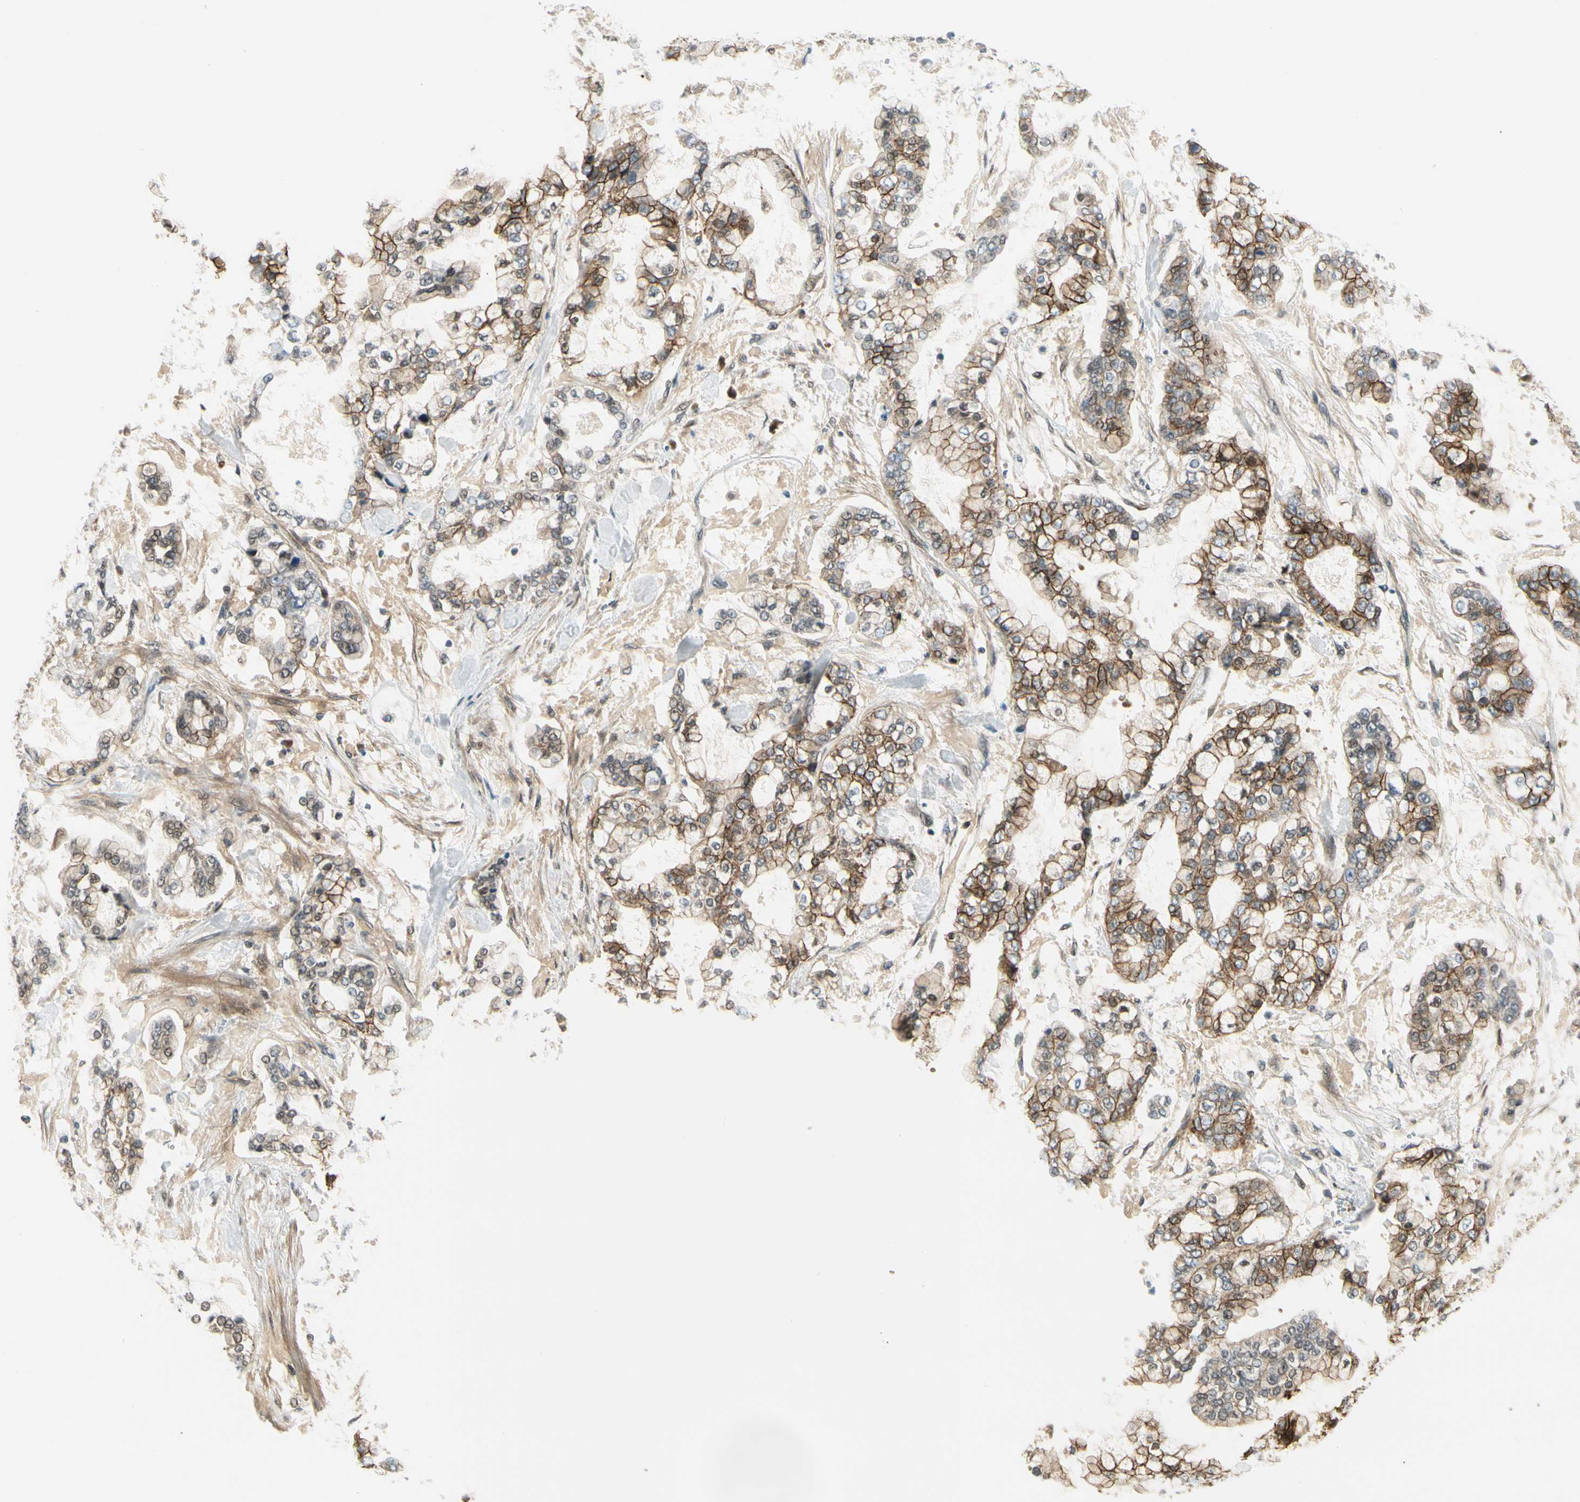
{"staining": {"intensity": "moderate", "quantity": ">75%", "location": "cytoplasmic/membranous,nuclear"}, "tissue": "stomach cancer", "cell_type": "Tumor cells", "image_type": "cancer", "snomed": [{"axis": "morphology", "description": "Normal tissue, NOS"}, {"axis": "morphology", "description": "Adenocarcinoma, NOS"}, {"axis": "topography", "description": "Stomach, upper"}, {"axis": "topography", "description": "Stomach"}], "caption": "Immunohistochemical staining of human stomach cancer demonstrates medium levels of moderate cytoplasmic/membranous and nuclear protein positivity in about >75% of tumor cells.", "gene": "EPHB3", "patient": {"sex": "male", "age": 76}}